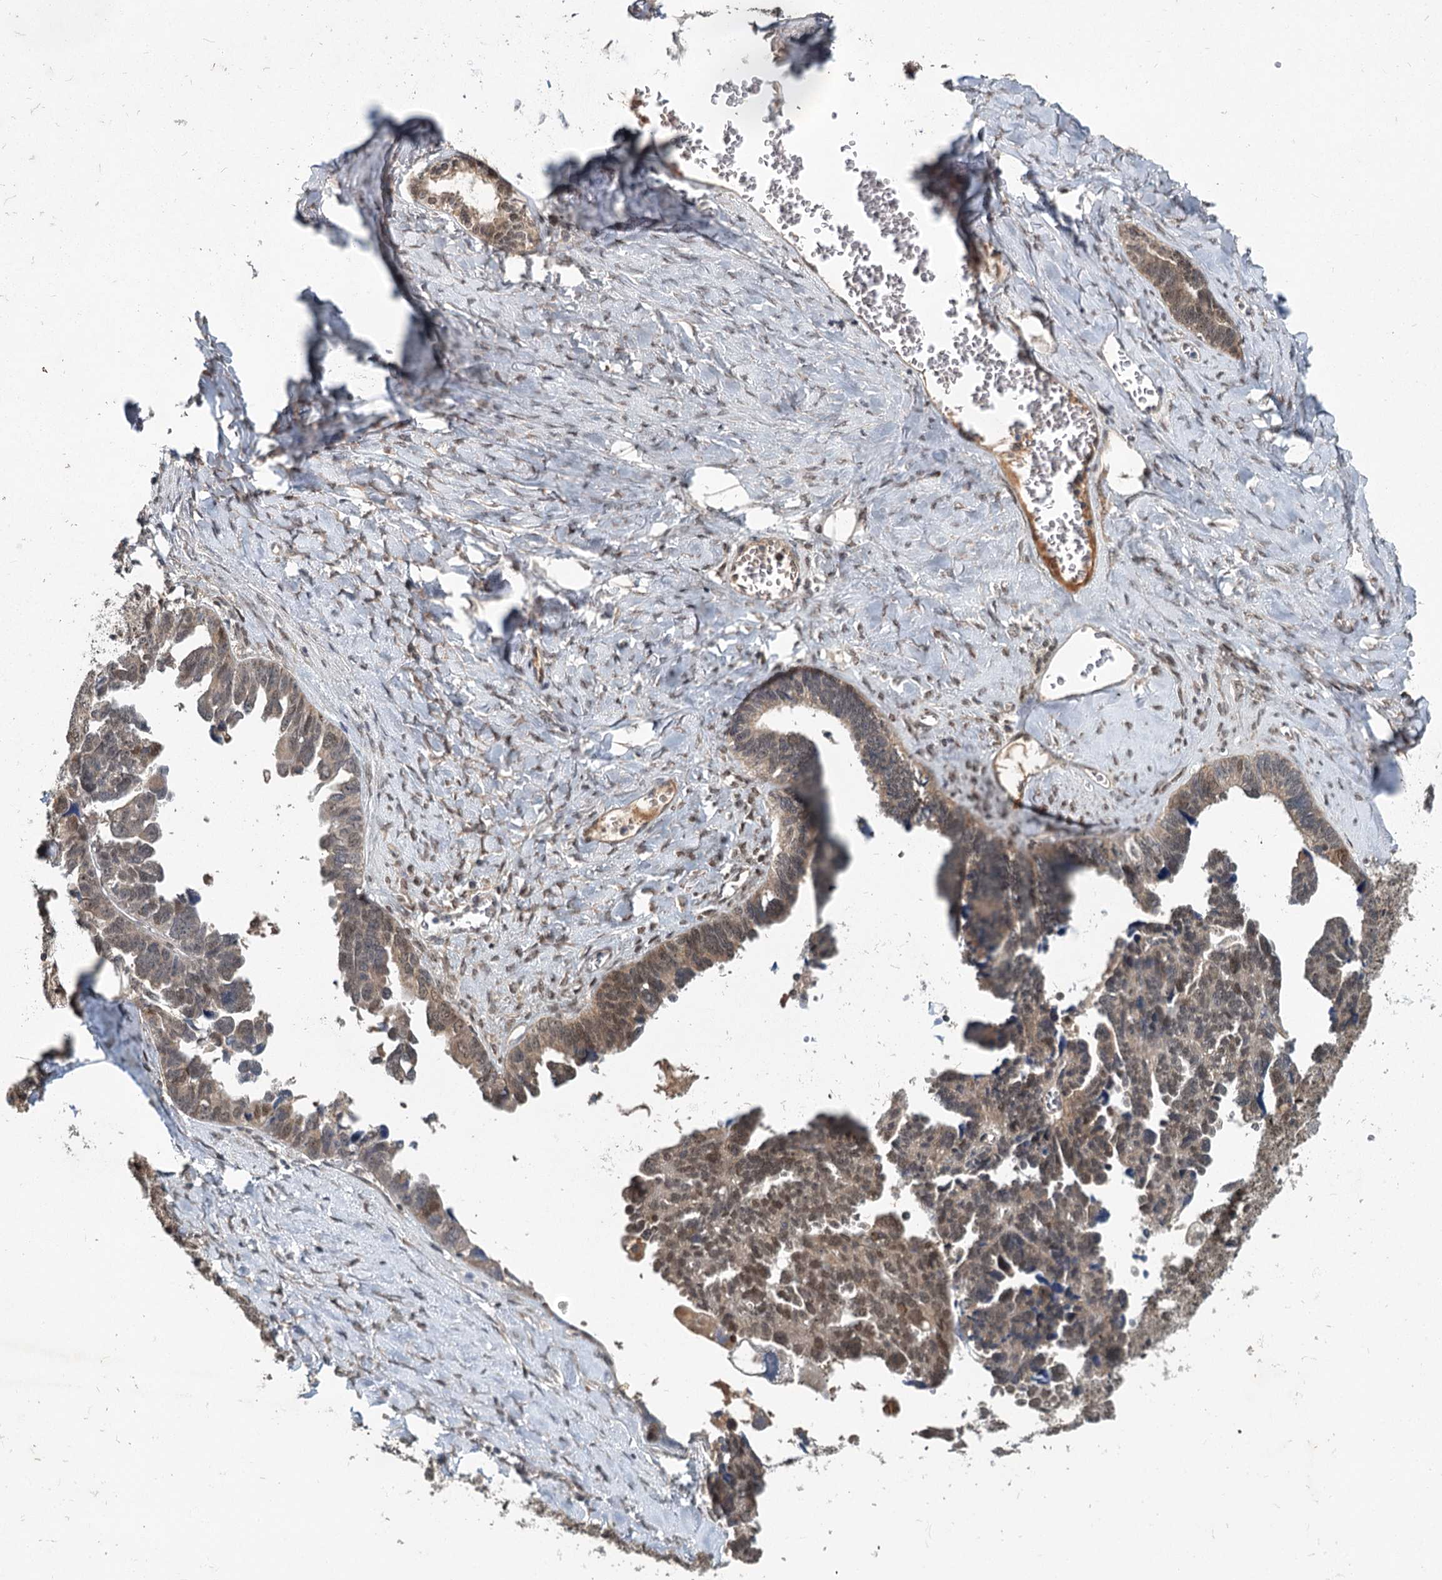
{"staining": {"intensity": "weak", "quantity": "25%-75%", "location": "cytoplasmic/membranous,nuclear"}, "tissue": "ovarian cancer", "cell_type": "Tumor cells", "image_type": "cancer", "snomed": [{"axis": "morphology", "description": "Cystadenocarcinoma, serous, NOS"}, {"axis": "topography", "description": "Ovary"}], "caption": "Protein expression analysis of human ovarian cancer reveals weak cytoplasmic/membranous and nuclear expression in about 25%-75% of tumor cells. The protein of interest is shown in brown color, while the nuclei are stained blue.", "gene": "MYG1", "patient": {"sex": "female", "age": 79}}